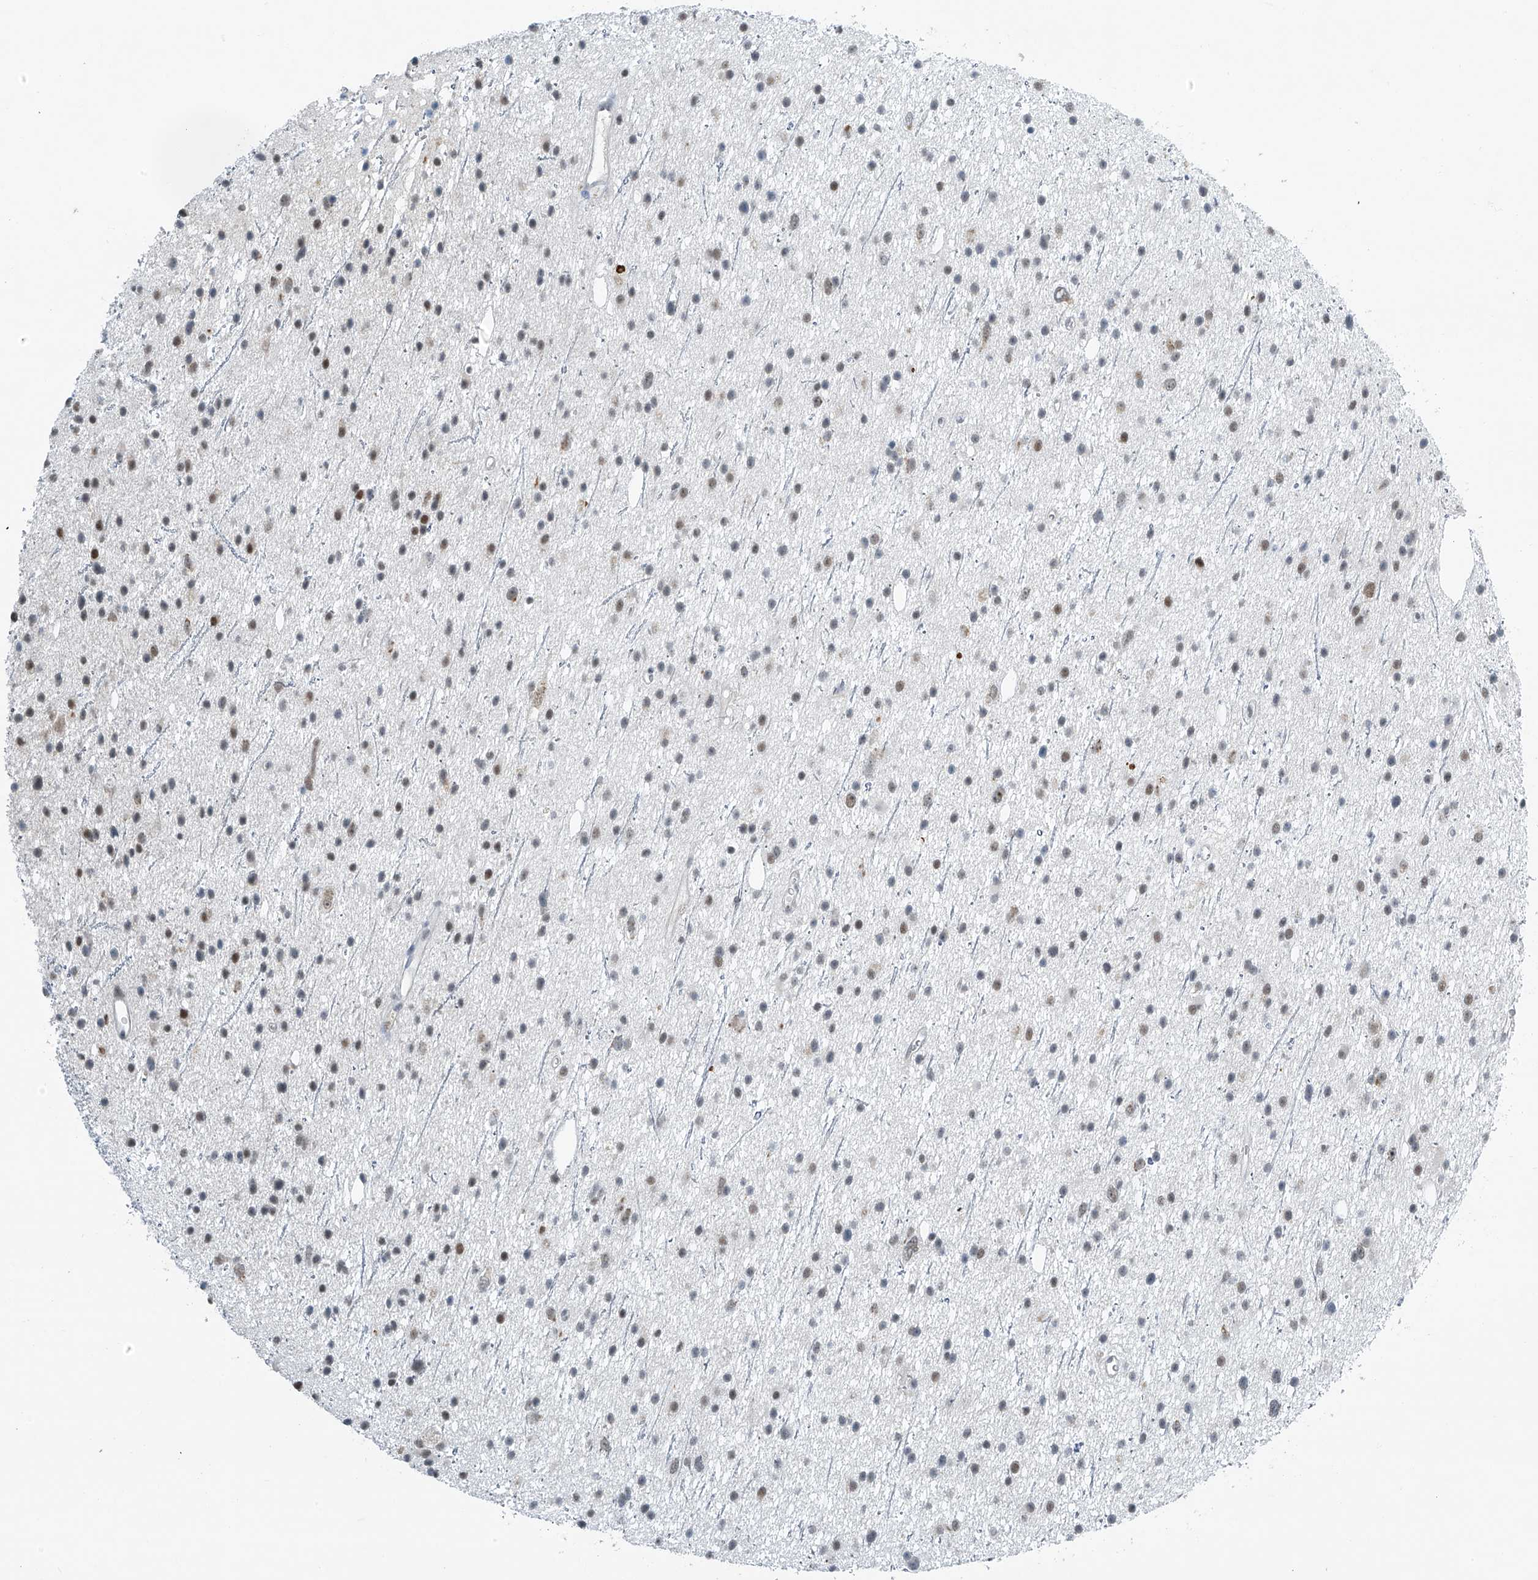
{"staining": {"intensity": "weak", "quantity": "<25%", "location": "nuclear"}, "tissue": "glioma", "cell_type": "Tumor cells", "image_type": "cancer", "snomed": [{"axis": "morphology", "description": "Glioma, malignant, Low grade"}, {"axis": "topography", "description": "Cerebral cortex"}], "caption": "Immunohistochemistry (IHC) histopathology image of glioma stained for a protein (brown), which shows no staining in tumor cells.", "gene": "TAF8", "patient": {"sex": "female", "age": 39}}